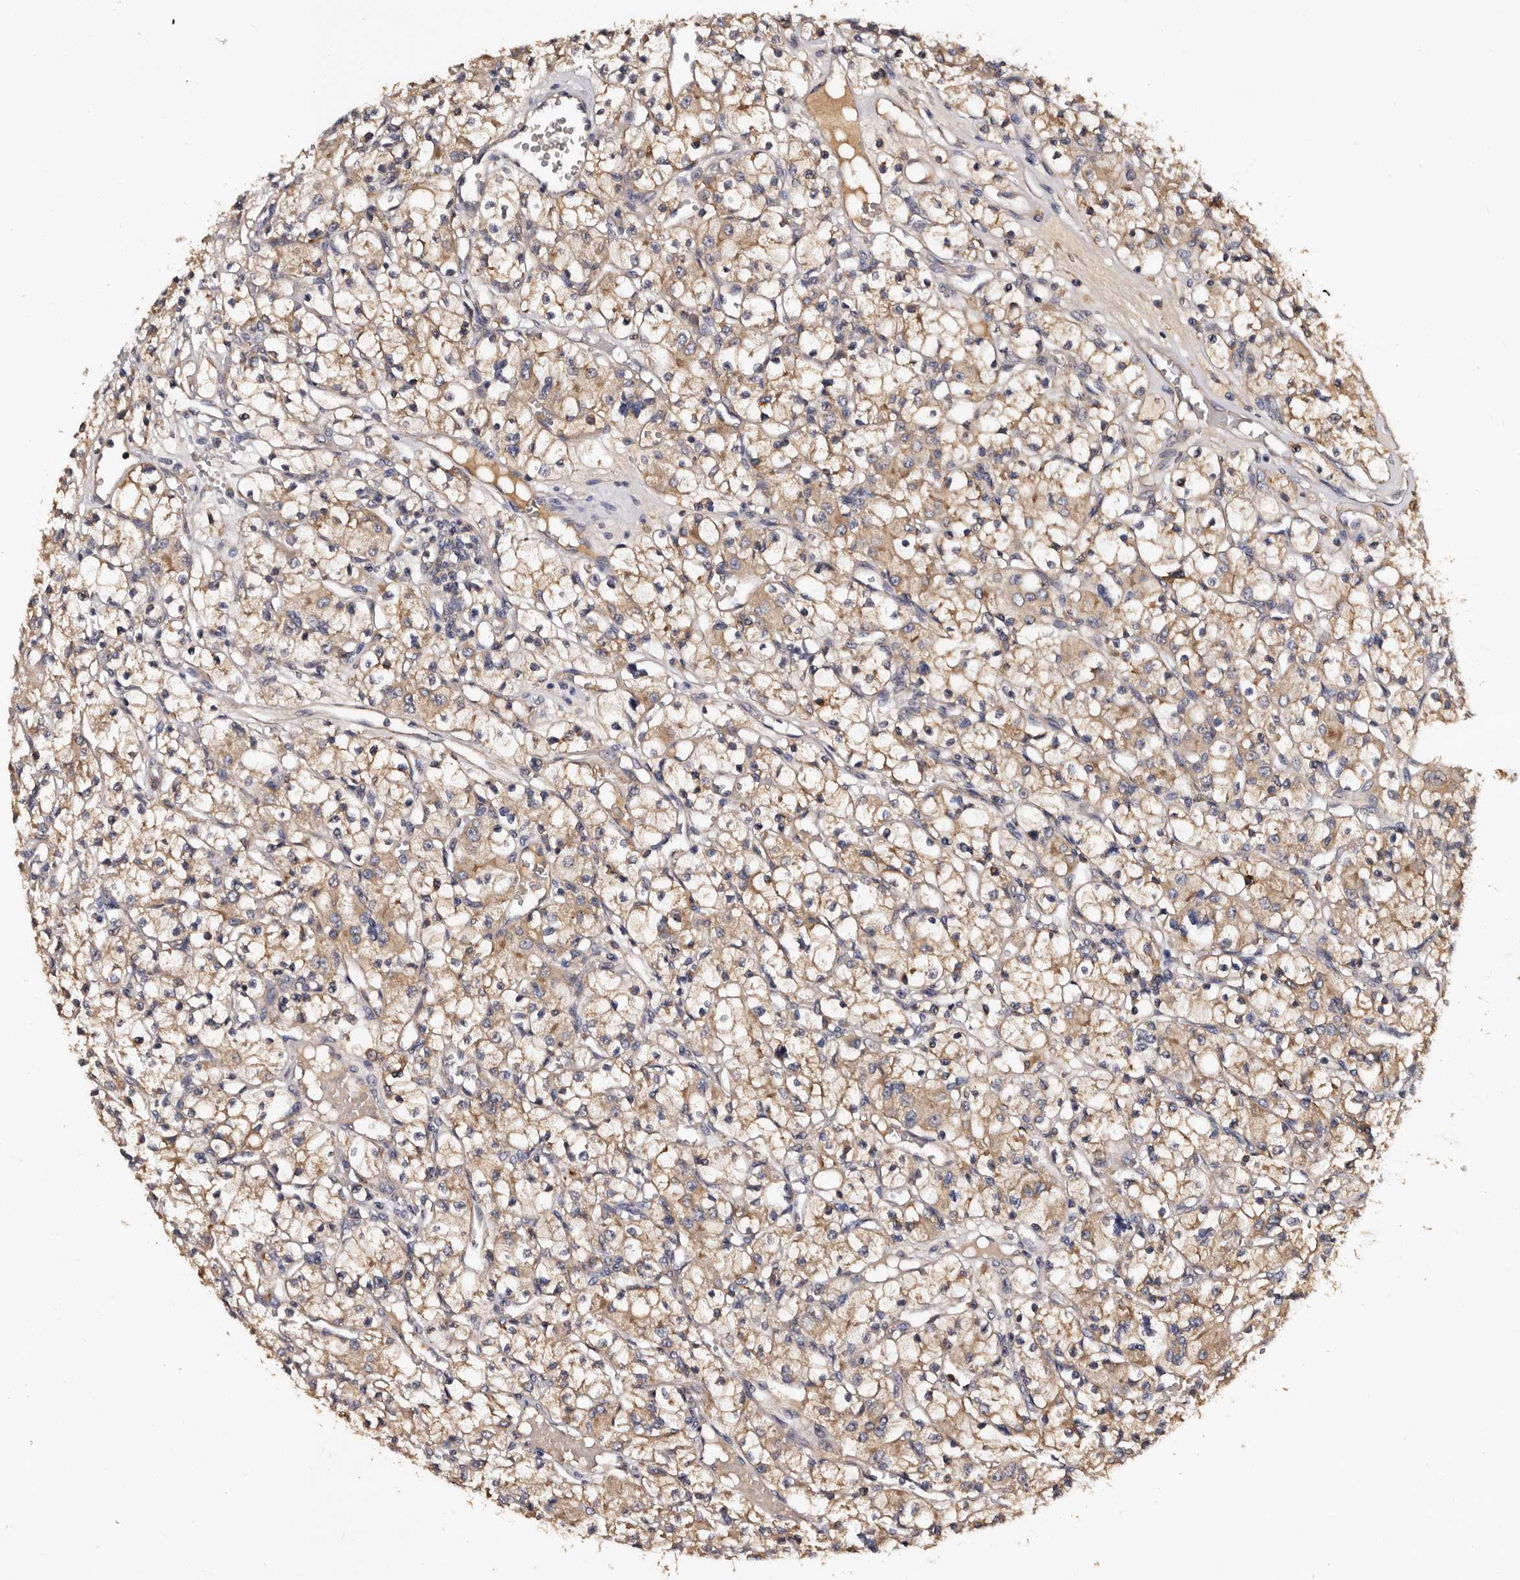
{"staining": {"intensity": "weak", "quantity": ">75%", "location": "cytoplasmic/membranous"}, "tissue": "renal cancer", "cell_type": "Tumor cells", "image_type": "cancer", "snomed": [{"axis": "morphology", "description": "Adenocarcinoma, NOS"}, {"axis": "topography", "description": "Kidney"}], "caption": "Protein analysis of renal cancer tissue displays weak cytoplasmic/membranous positivity in about >75% of tumor cells.", "gene": "ADCK5", "patient": {"sex": "female", "age": 59}}